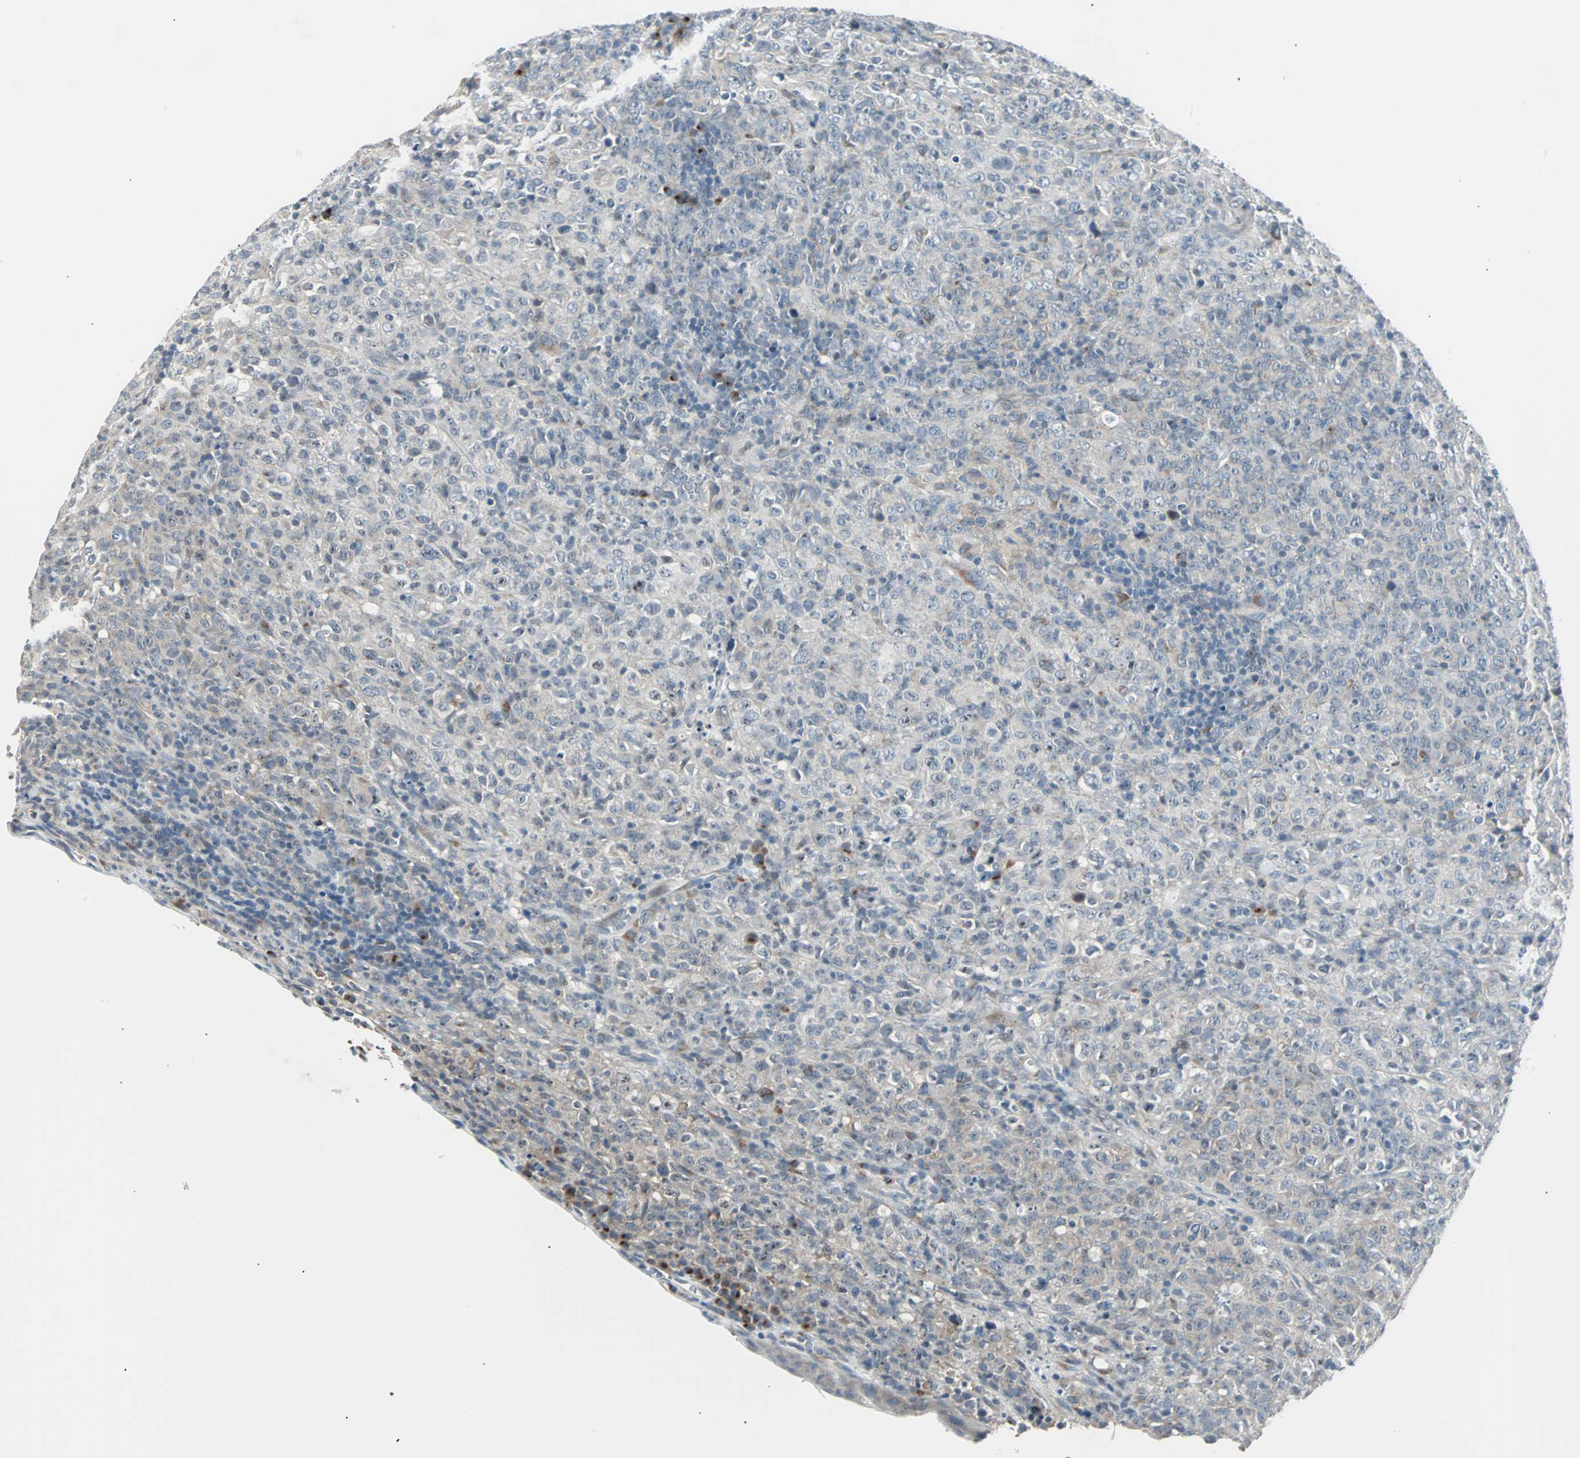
{"staining": {"intensity": "negative", "quantity": "none", "location": "none"}, "tissue": "lymphoma", "cell_type": "Tumor cells", "image_type": "cancer", "snomed": [{"axis": "morphology", "description": "Malignant lymphoma, non-Hodgkin's type, High grade"}, {"axis": "topography", "description": "Tonsil"}], "caption": "The immunohistochemistry (IHC) micrograph has no significant staining in tumor cells of lymphoma tissue.", "gene": "SOX30", "patient": {"sex": "female", "age": 36}}